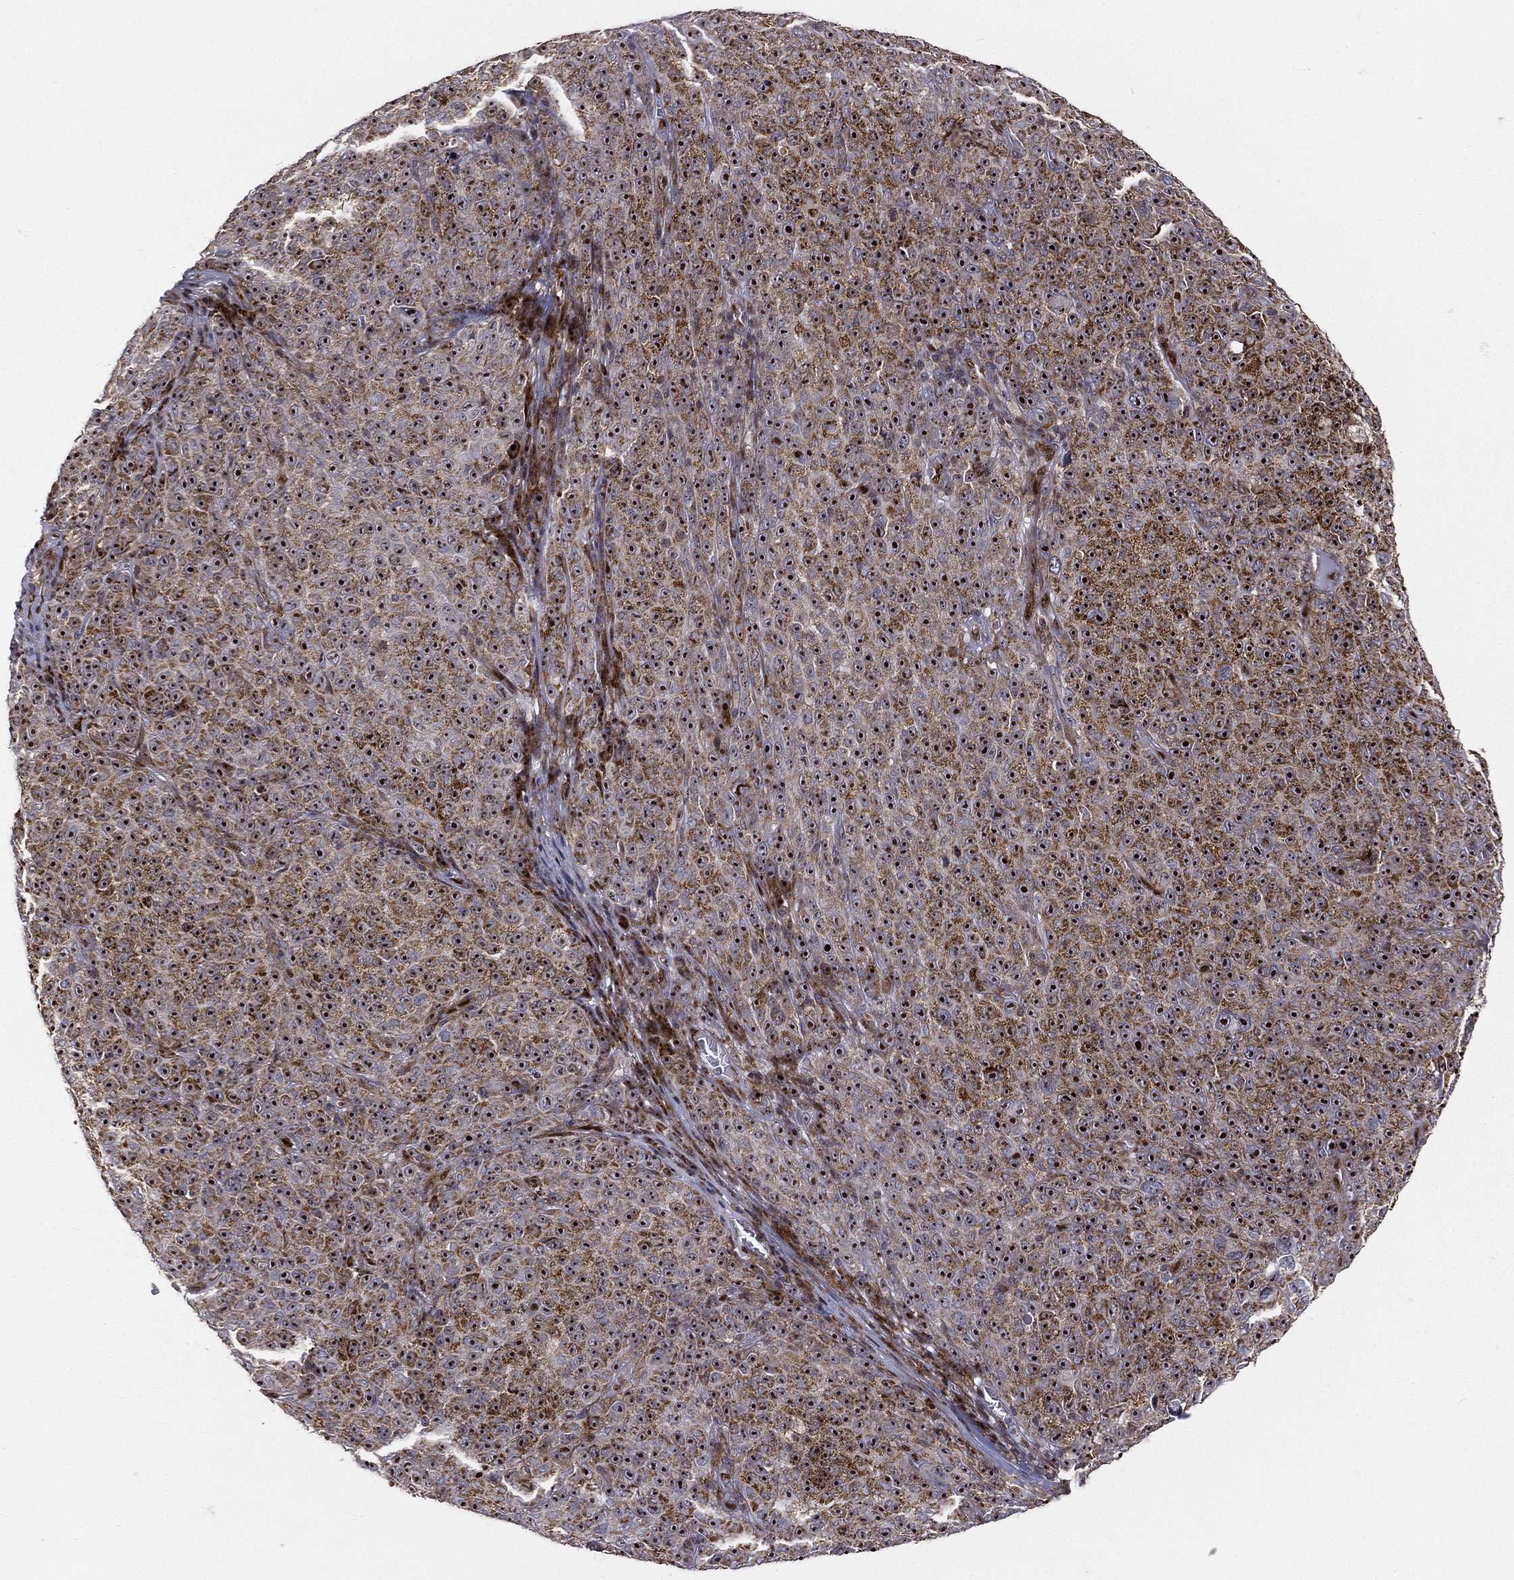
{"staining": {"intensity": "strong", "quantity": "25%-75%", "location": "cytoplasmic/membranous,nuclear"}, "tissue": "melanoma", "cell_type": "Tumor cells", "image_type": "cancer", "snomed": [{"axis": "morphology", "description": "Malignant melanoma, NOS"}, {"axis": "topography", "description": "Skin"}], "caption": "The immunohistochemical stain labels strong cytoplasmic/membranous and nuclear expression in tumor cells of melanoma tissue.", "gene": "ZEB1", "patient": {"sex": "female", "age": 82}}